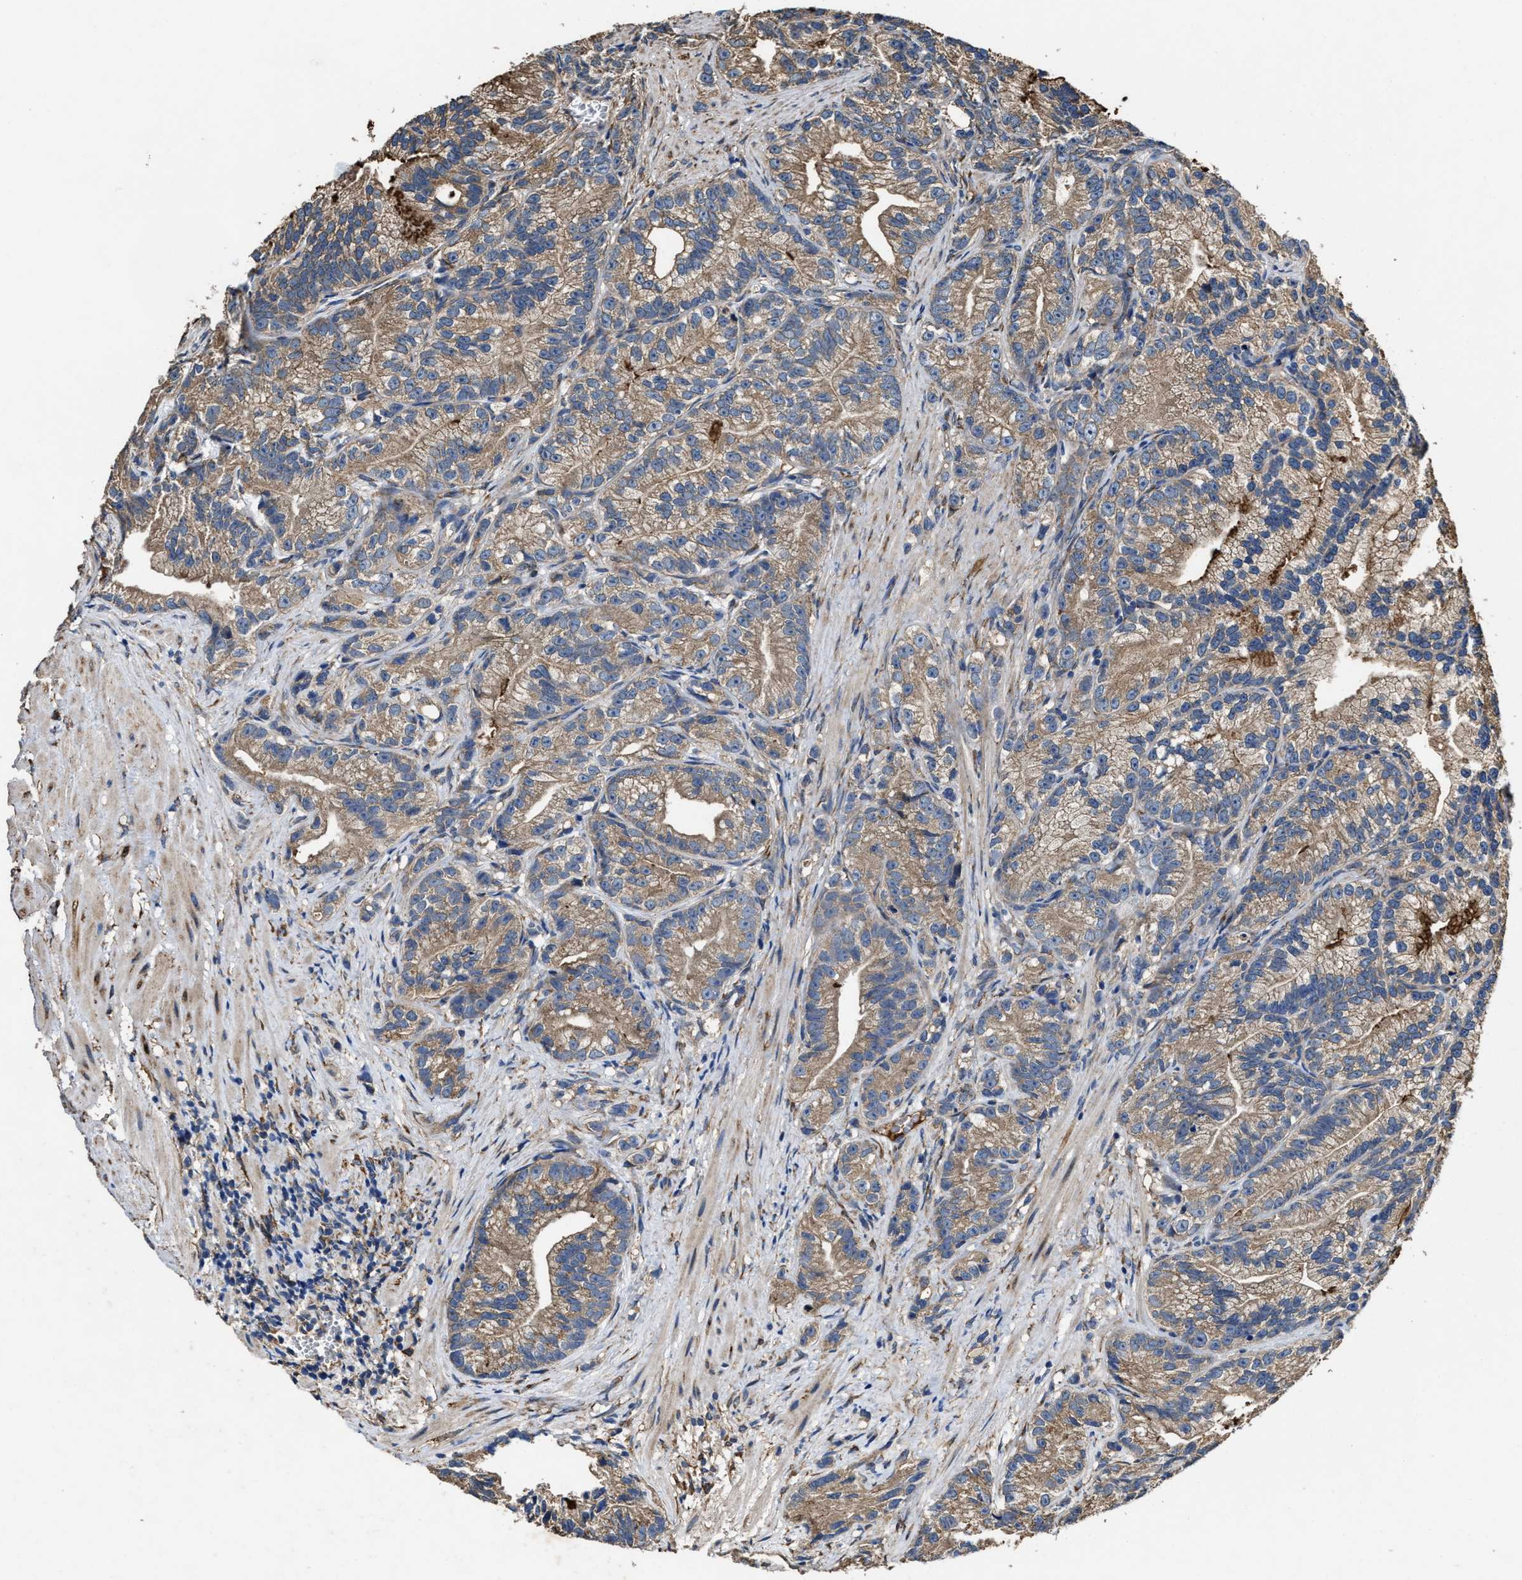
{"staining": {"intensity": "moderate", "quantity": ">75%", "location": "cytoplasmic/membranous"}, "tissue": "prostate cancer", "cell_type": "Tumor cells", "image_type": "cancer", "snomed": [{"axis": "morphology", "description": "Adenocarcinoma, Low grade"}, {"axis": "topography", "description": "Prostate"}], "caption": "Moderate cytoplasmic/membranous protein positivity is identified in approximately >75% of tumor cells in prostate cancer (adenocarcinoma (low-grade)). (DAB IHC, brown staining for protein, blue staining for nuclei).", "gene": "IDNK", "patient": {"sex": "male", "age": 89}}